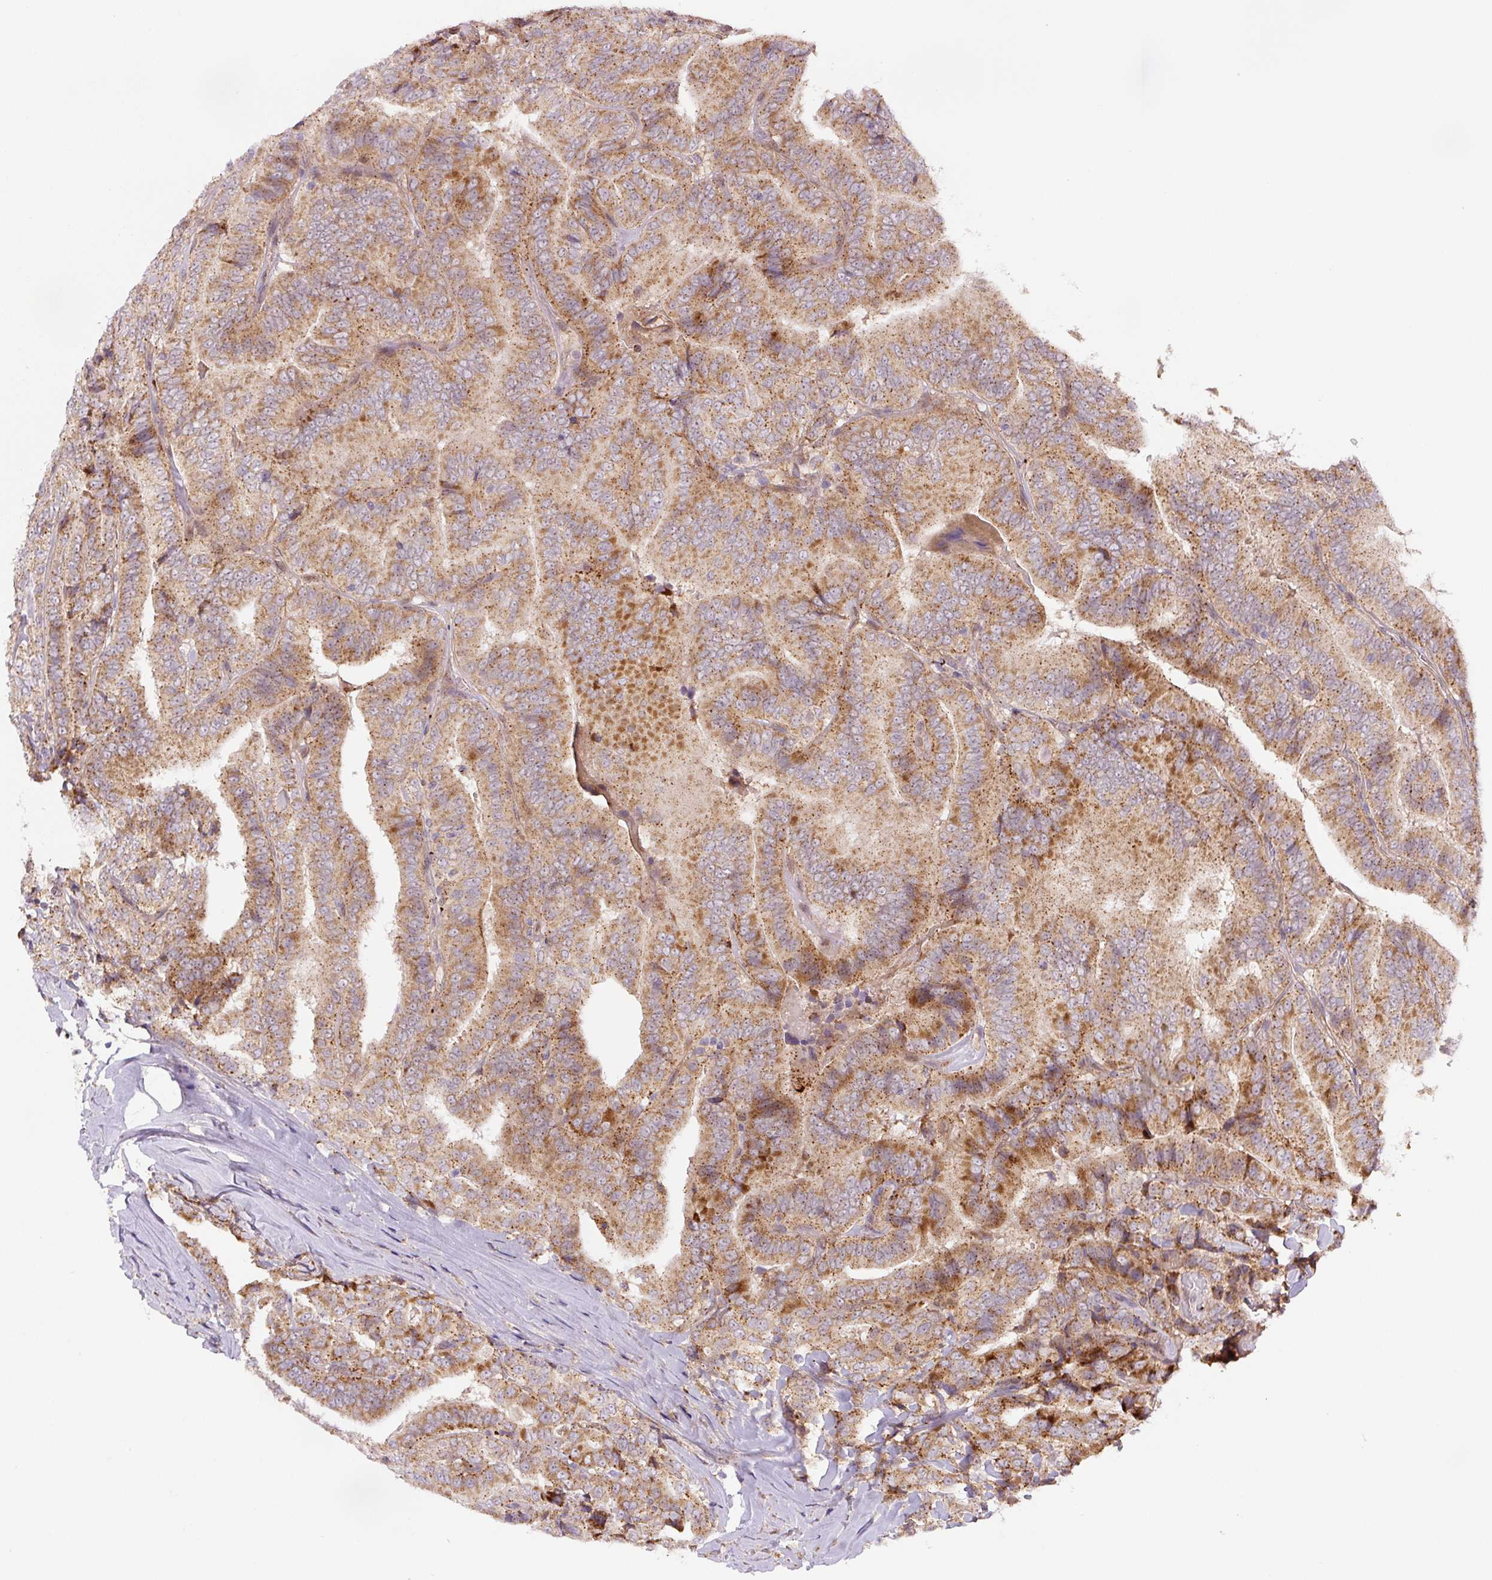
{"staining": {"intensity": "moderate", "quantity": ">75%", "location": "cytoplasmic/membranous"}, "tissue": "thyroid cancer", "cell_type": "Tumor cells", "image_type": "cancer", "snomed": [{"axis": "morphology", "description": "Papillary adenocarcinoma, NOS"}, {"axis": "topography", "description": "Thyroid gland"}], "caption": "Immunohistochemistry (IHC) (DAB (3,3'-diaminobenzidine)) staining of human papillary adenocarcinoma (thyroid) exhibits moderate cytoplasmic/membranous protein staining in about >75% of tumor cells.", "gene": "ZSWIM7", "patient": {"sex": "male", "age": 61}}